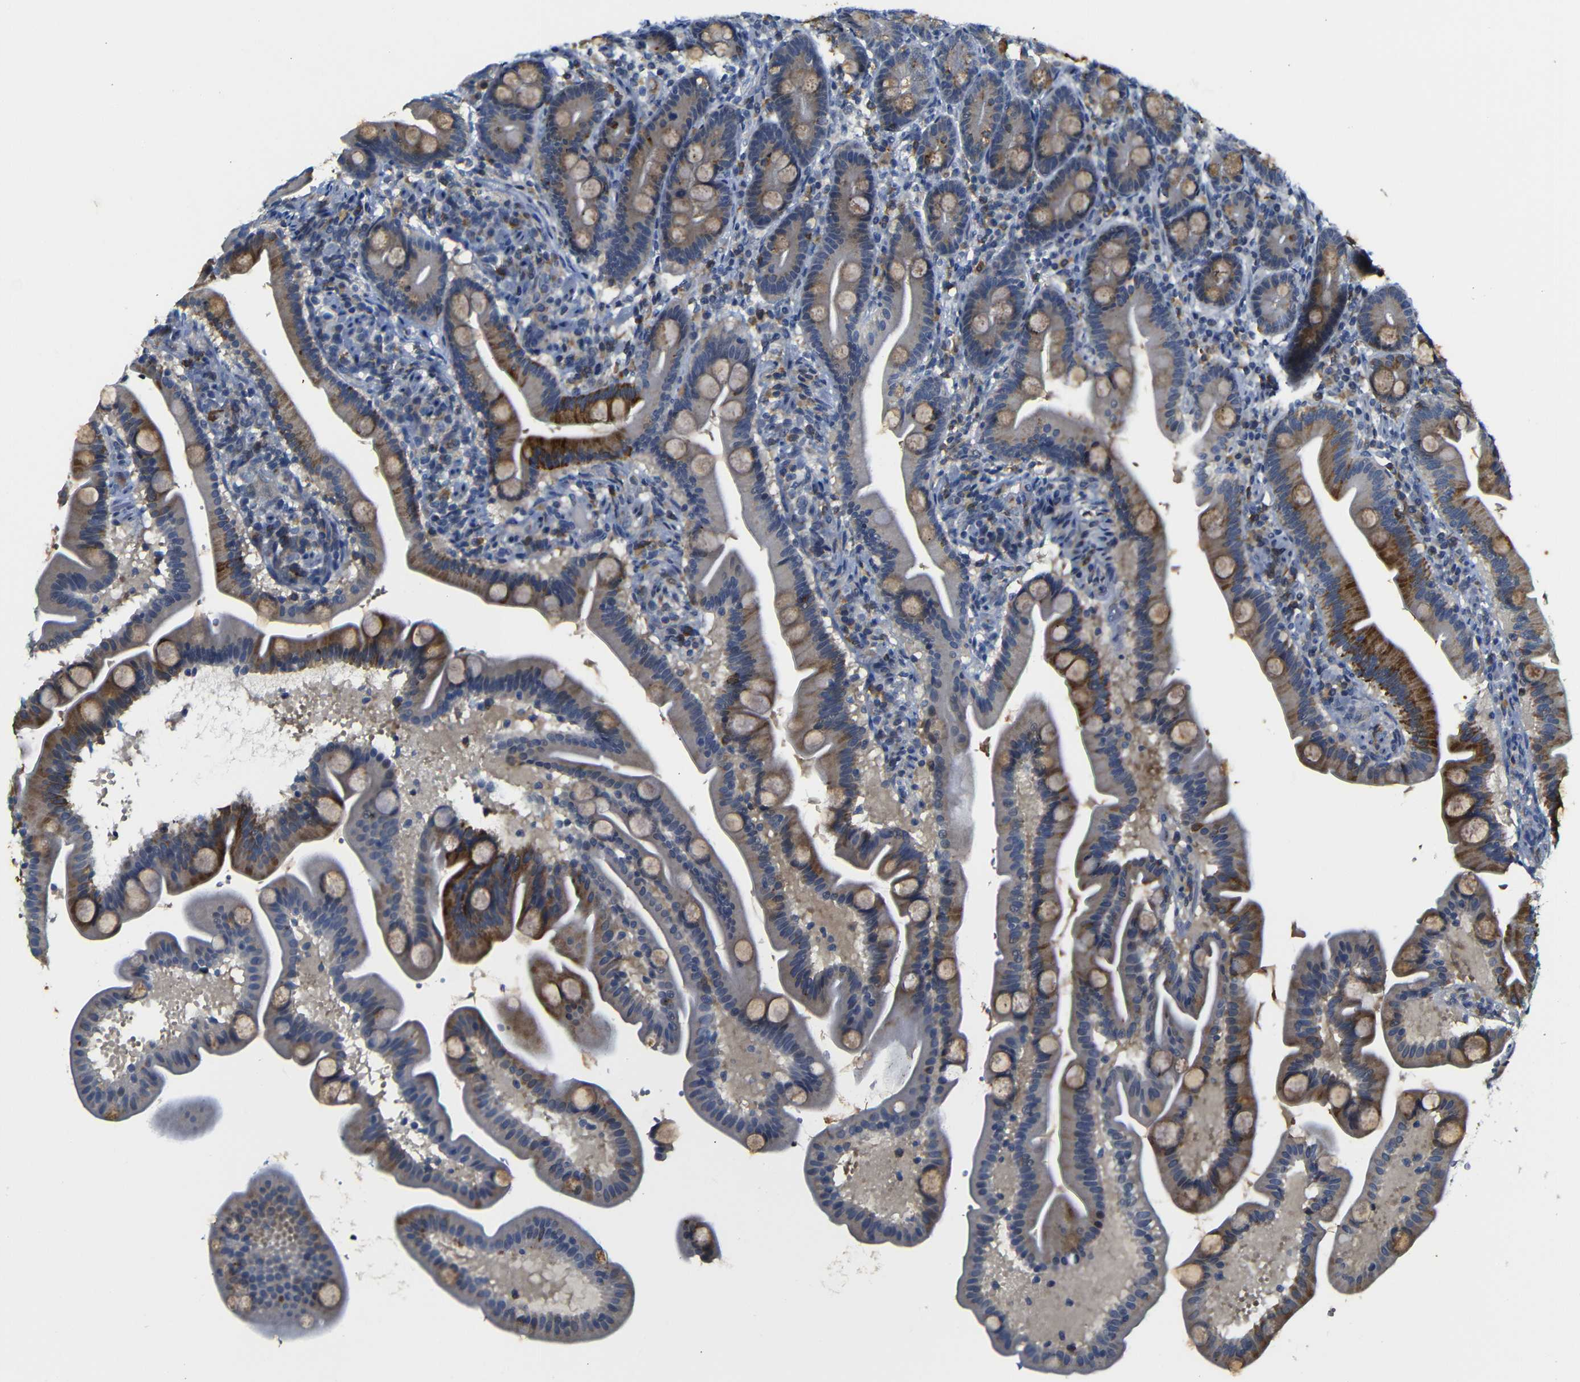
{"staining": {"intensity": "moderate", "quantity": "25%-75%", "location": "cytoplasmic/membranous"}, "tissue": "duodenum", "cell_type": "Glandular cells", "image_type": "normal", "snomed": [{"axis": "morphology", "description": "Normal tissue, NOS"}, {"axis": "topography", "description": "Duodenum"}], "caption": "DAB (3,3'-diaminobenzidine) immunohistochemical staining of benign human duodenum exhibits moderate cytoplasmic/membranous protein expression in about 25%-75% of glandular cells.", "gene": "FURIN", "patient": {"sex": "male", "age": 54}}